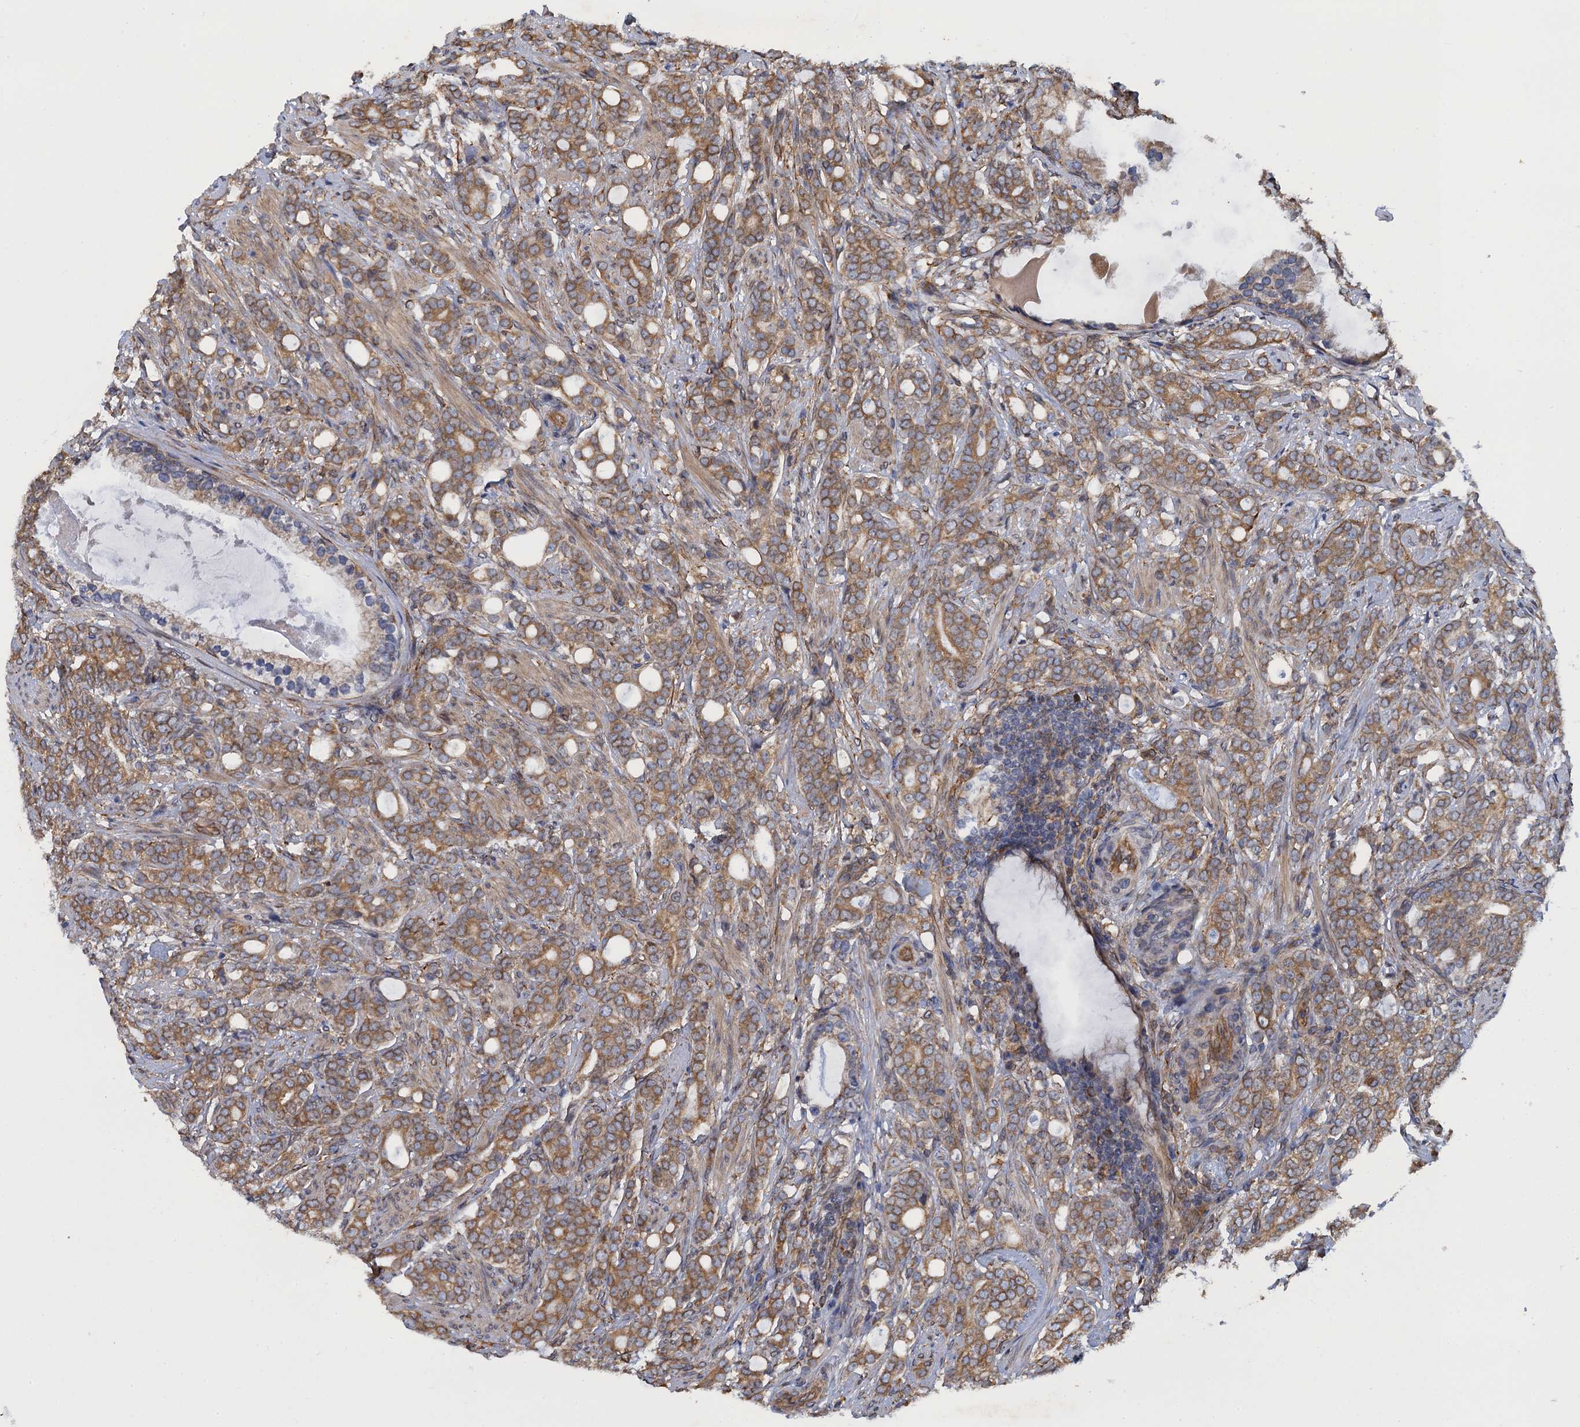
{"staining": {"intensity": "moderate", "quantity": ">75%", "location": "cytoplasmic/membranous"}, "tissue": "prostate cancer", "cell_type": "Tumor cells", "image_type": "cancer", "snomed": [{"axis": "morphology", "description": "Adenocarcinoma, Low grade"}, {"axis": "topography", "description": "Prostate"}], "caption": "An immunohistochemistry (IHC) histopathology image of tumor tissue is shown. Protein staining in brown highlights moderate cytoplasmic/membranous positivity in prostate cancer (low-grade adenocarcinoma) within tumor cells.", "gene": "ARMC5", "patient": {"sex": "male", "age": 71}}